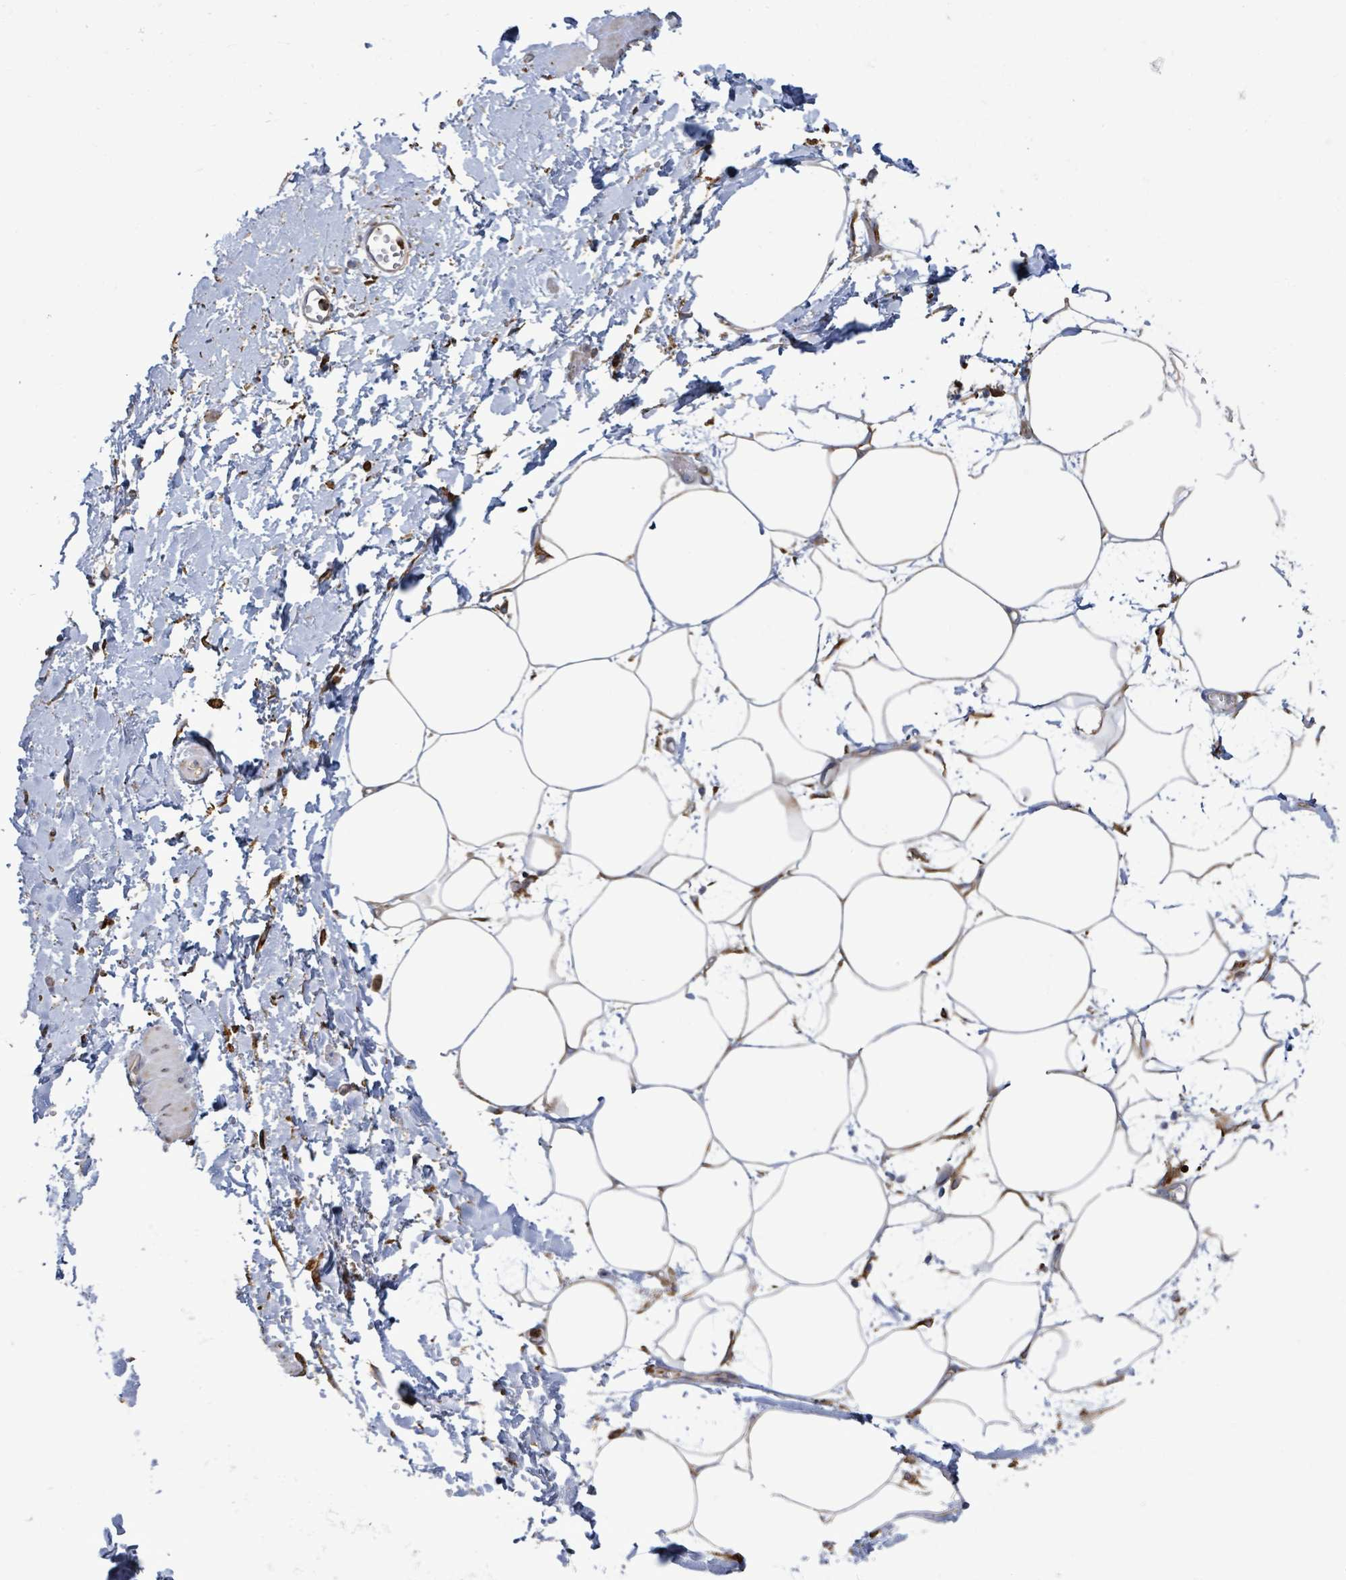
{"staining": {"intensity": "moderate", "quantity": "25%-75%", "location": "cytoplasmic/membranous"}, "tissue": "adipose tissue", "cell_type": "Adipocytes", "image_type": "normal", "snomed": [{"axis": "morphology", "description": "Normal tissue, NOS"}, {"axis": "topography", "description": "Prostate"}, {"axis": "topography", "description": "Peripheral nerve tissue"}], "caption": "High-magnification brightfield microscopy of unremarkable adipose tissue stained with DAB (3,3'-diaminobenzidine) (brown) and counterstained with hematoxylin (blue). adipocytes exhibit moderate cytoplasmic/membranous positivity is present in approximately25%-75% of cells.", "gene": "RFPL4AL1", "patient": {"sex": "male", "age": 55}}